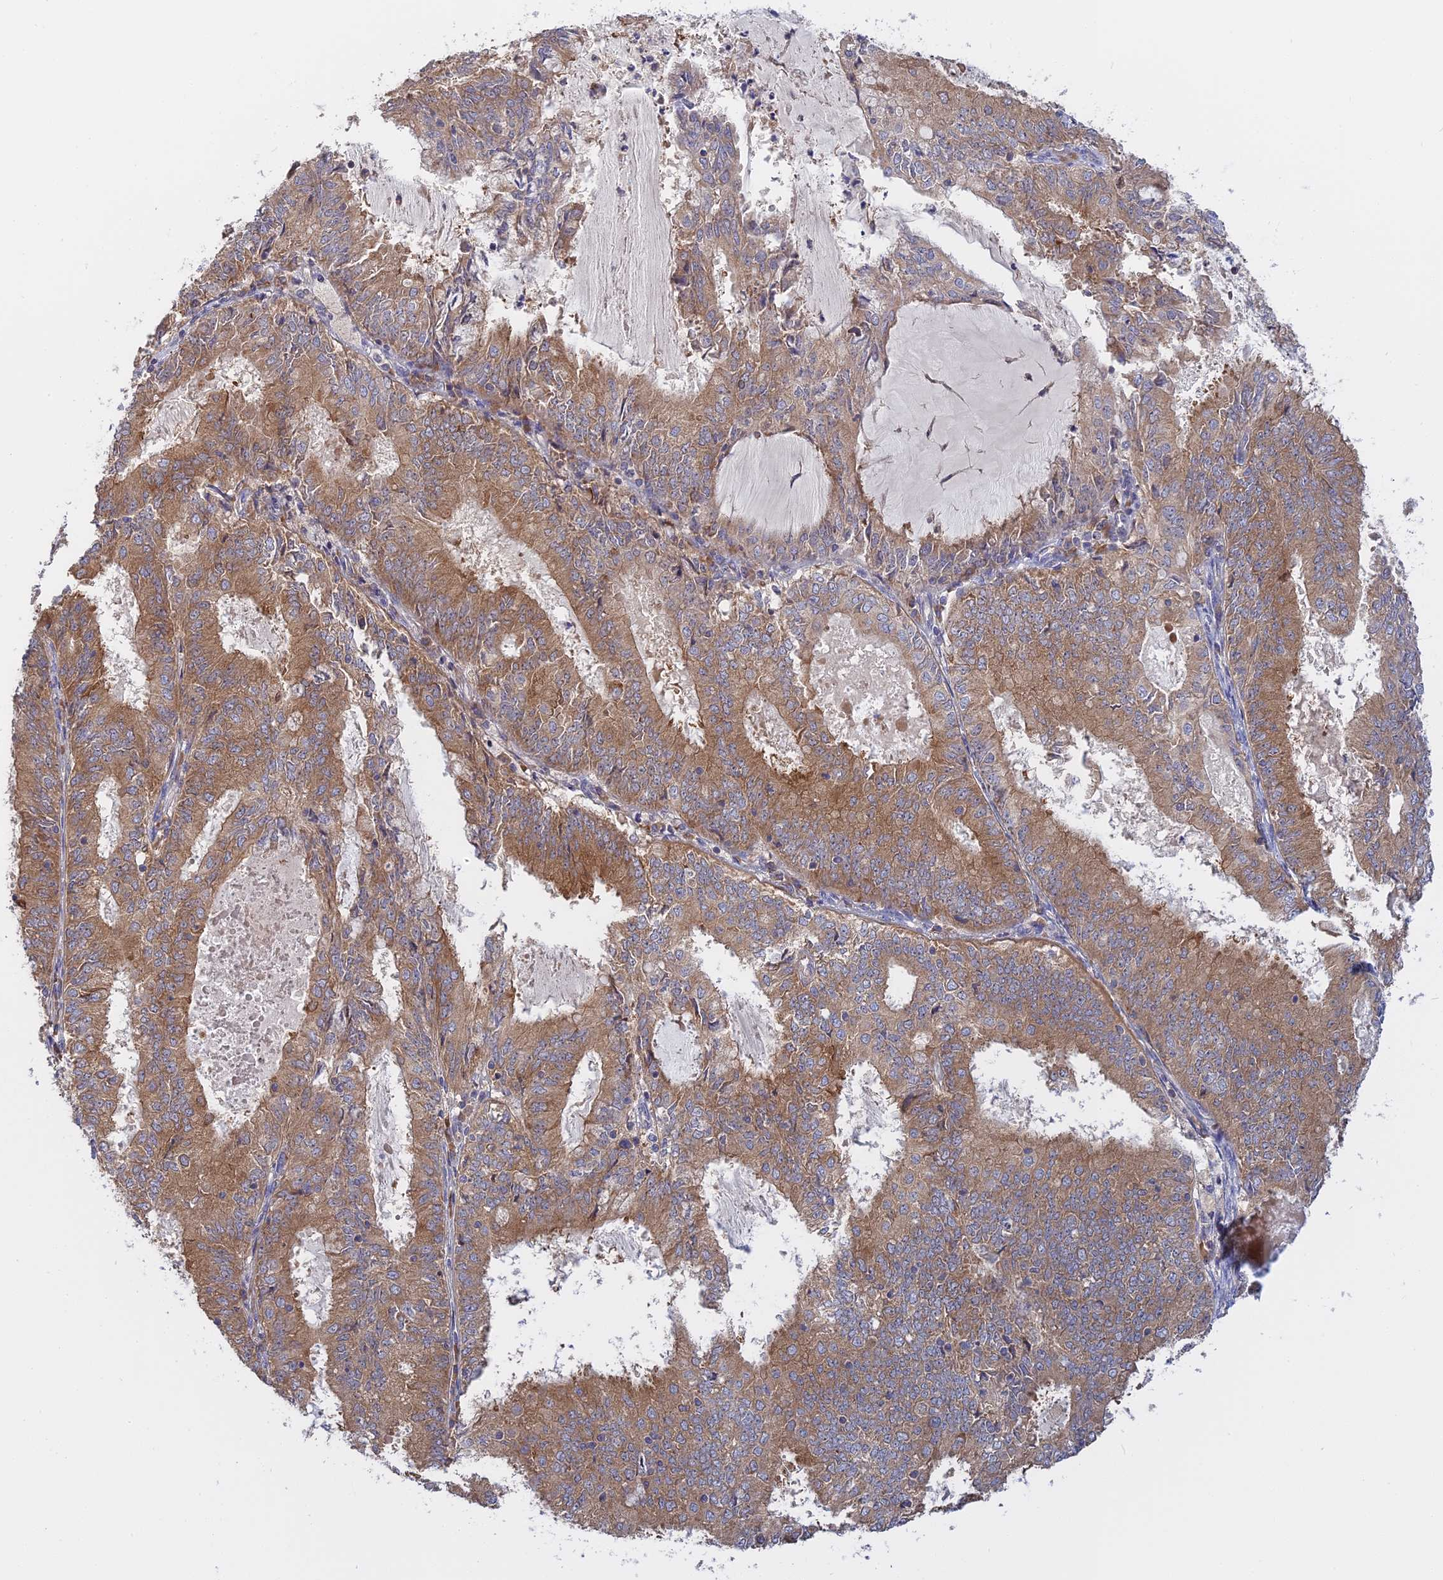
{"staining": {"intensity": "moderate", "quantity": ">75%", "location": "cytoplasmic/membranous"}, "tissue": "endometrial cancer", "cell_type": "Tumor cells", "image_type": "cancer", "snomed": [{"axis": "morphology", "description": "Adenocarcinoma, NOS"}, {"axis": "topography", "description": "Endometrium"}], "caption": "IHC micrograph of neoplastic tissue: human adenocarcinoma (endometrial) stained using immunohistochemistry (IHC) displays medium levels of moderate protein expression localized specifically in the cytoplasmic/membranous of tumor cells, appearing as a cytoplasmic/membranous brown color.", "gene": "IL21R", "patient": {"sex": "female", "age": 57}}